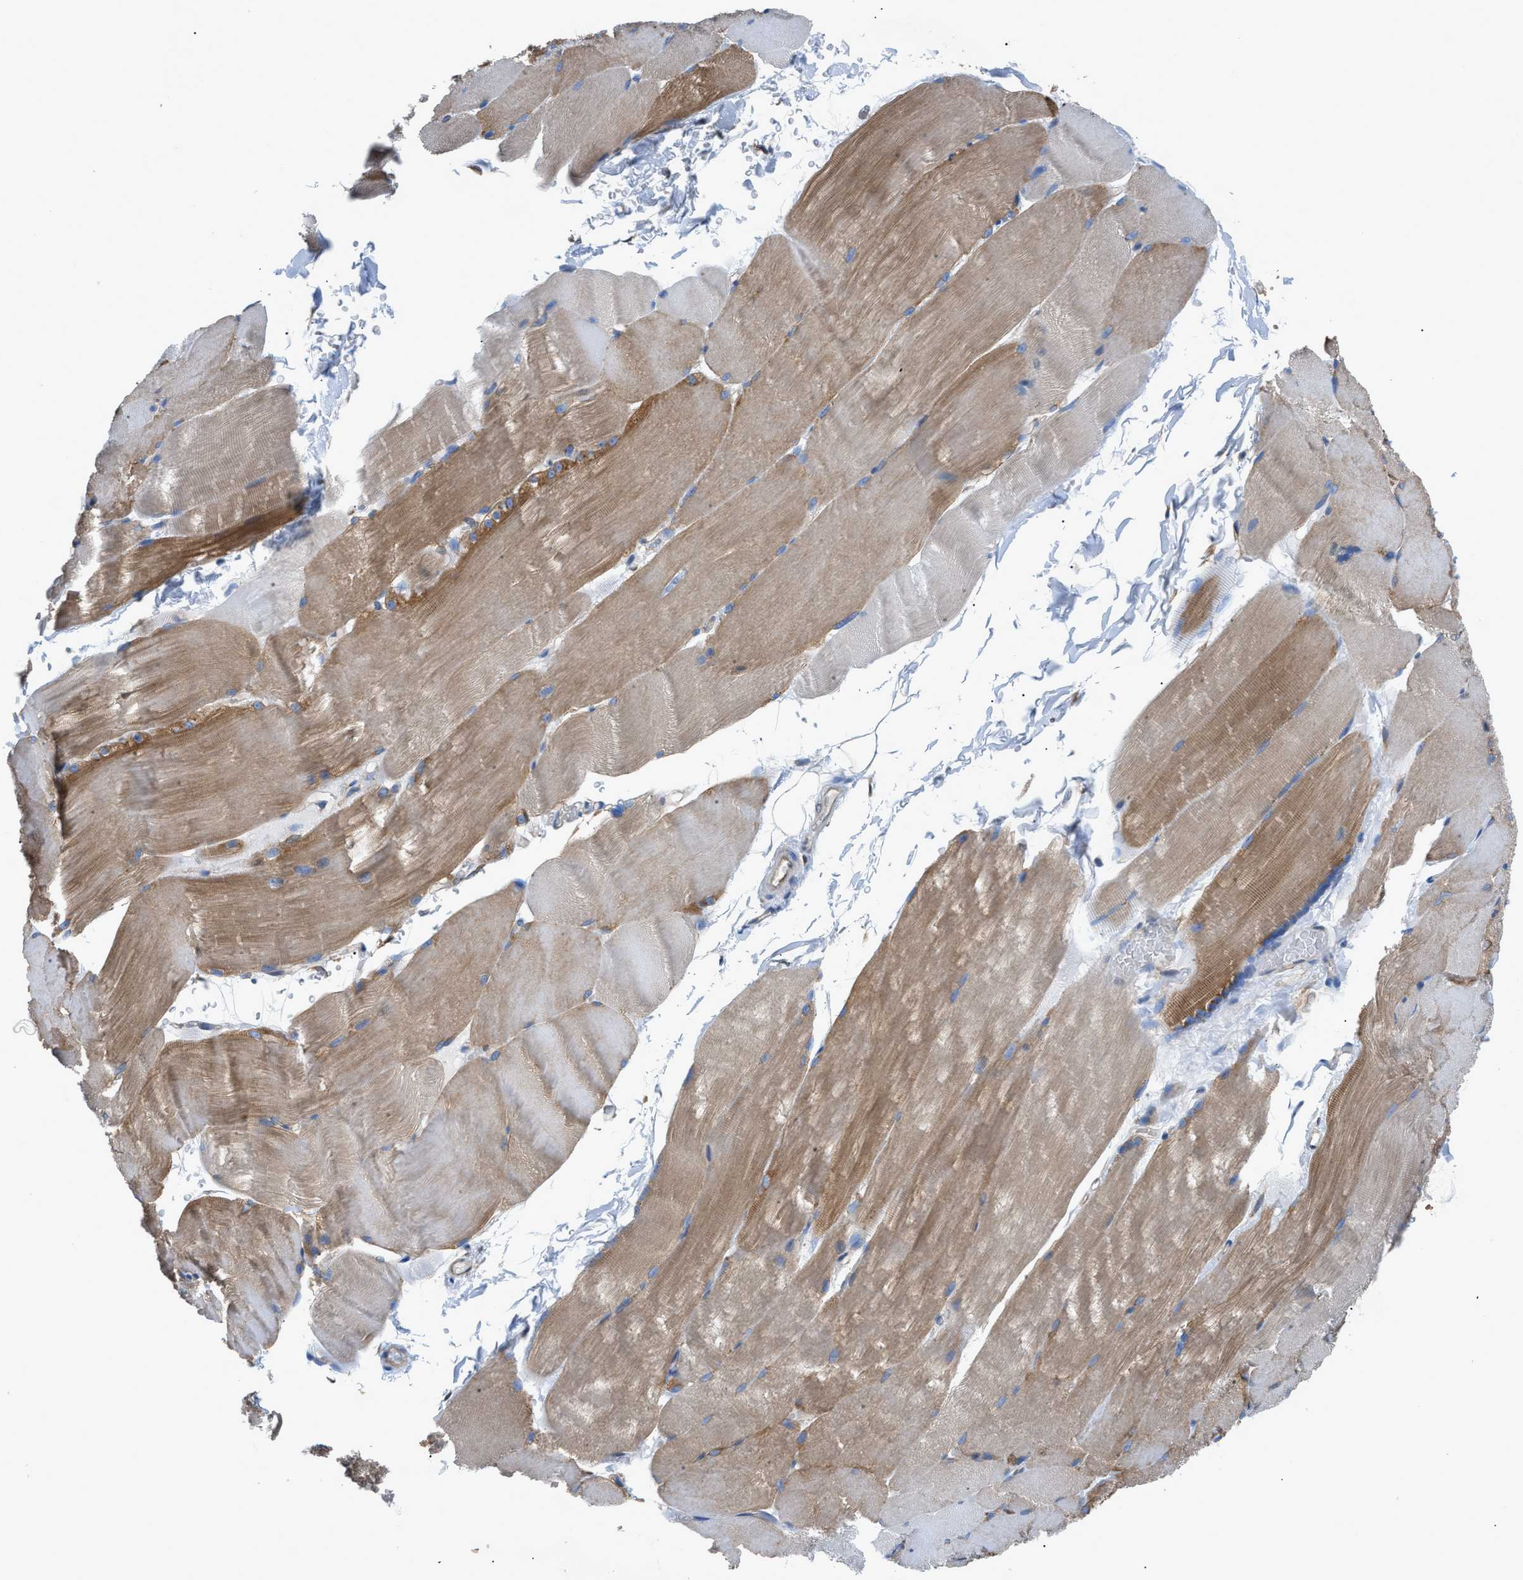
{"staining": {"intensity": "moderate", "quantity": ">75%", "location": "cytoplasmic/membranous"}, "tissue": "skeletal muscle", "cell_type": "Myocytes", "image_type": "normal", "snomed": [{"axis": "morphology", "description": "Normal tissue, NOS"}, {"axis": "topography", "description": "Skin"}, {"axis": "topography", "description": "Skeletal muscle"}], "caption": "Immunohistochemistry (DAB (3,3'-diaminobenzidine)) staining of unremarkable human skeletal muscle displays moderate cytoplasmic/membranous protein expression in approximately >75% of myocytes.", "gene": "DMAC1", "patient": {"sex": "male", "age": 83}}